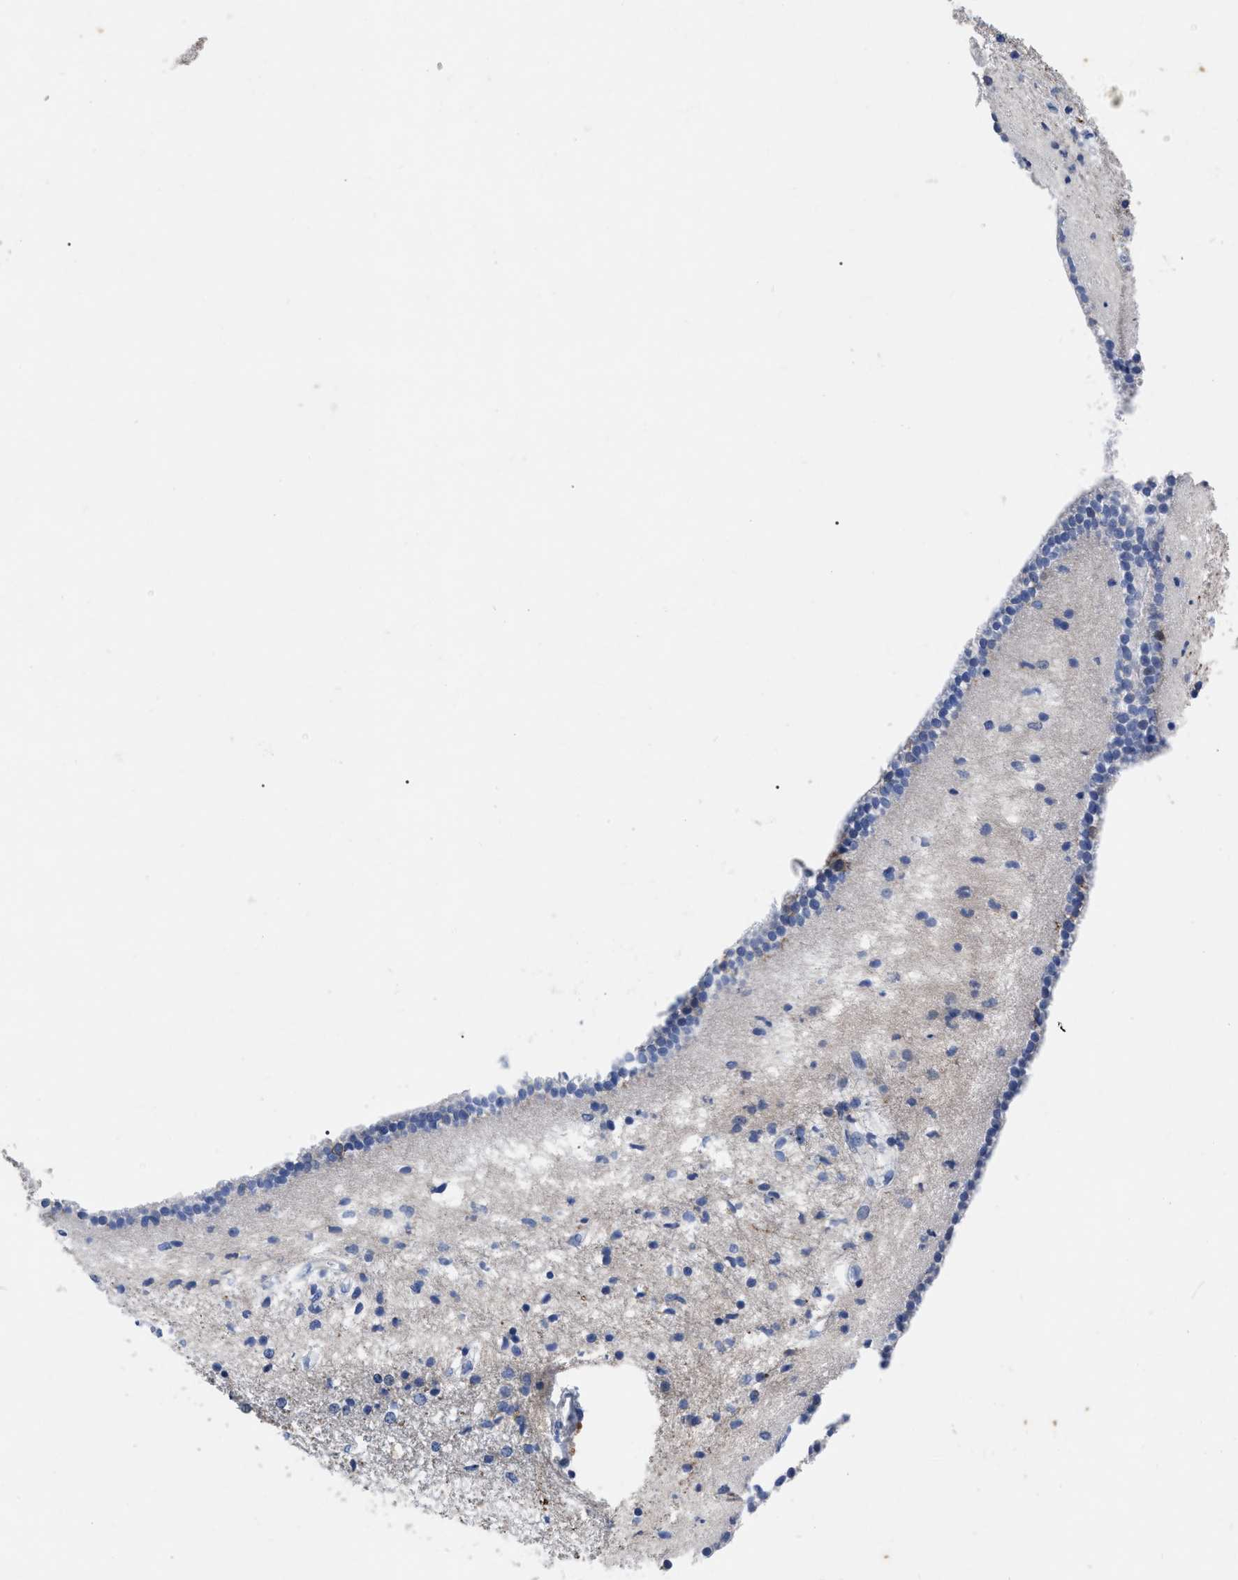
{"staining": {"intensity": "weak", "quantity": "<25%", "location": "cytoplasmic/membranous"}, "tissue": "caudate", "cell_type": "Glial cells", "image_type": "normal", "snomed": [{"axis": "morphology", "description": "Normal tissue, NOS"}, {"axis": "topography", "description": "Lateral ventricle wall"}], "caption": "Human caudate stained for a protein using IHC demonstrates no expression in glial cells.", "gene": "OR10G3", "patient": {"sex": "male", "age": 45}}